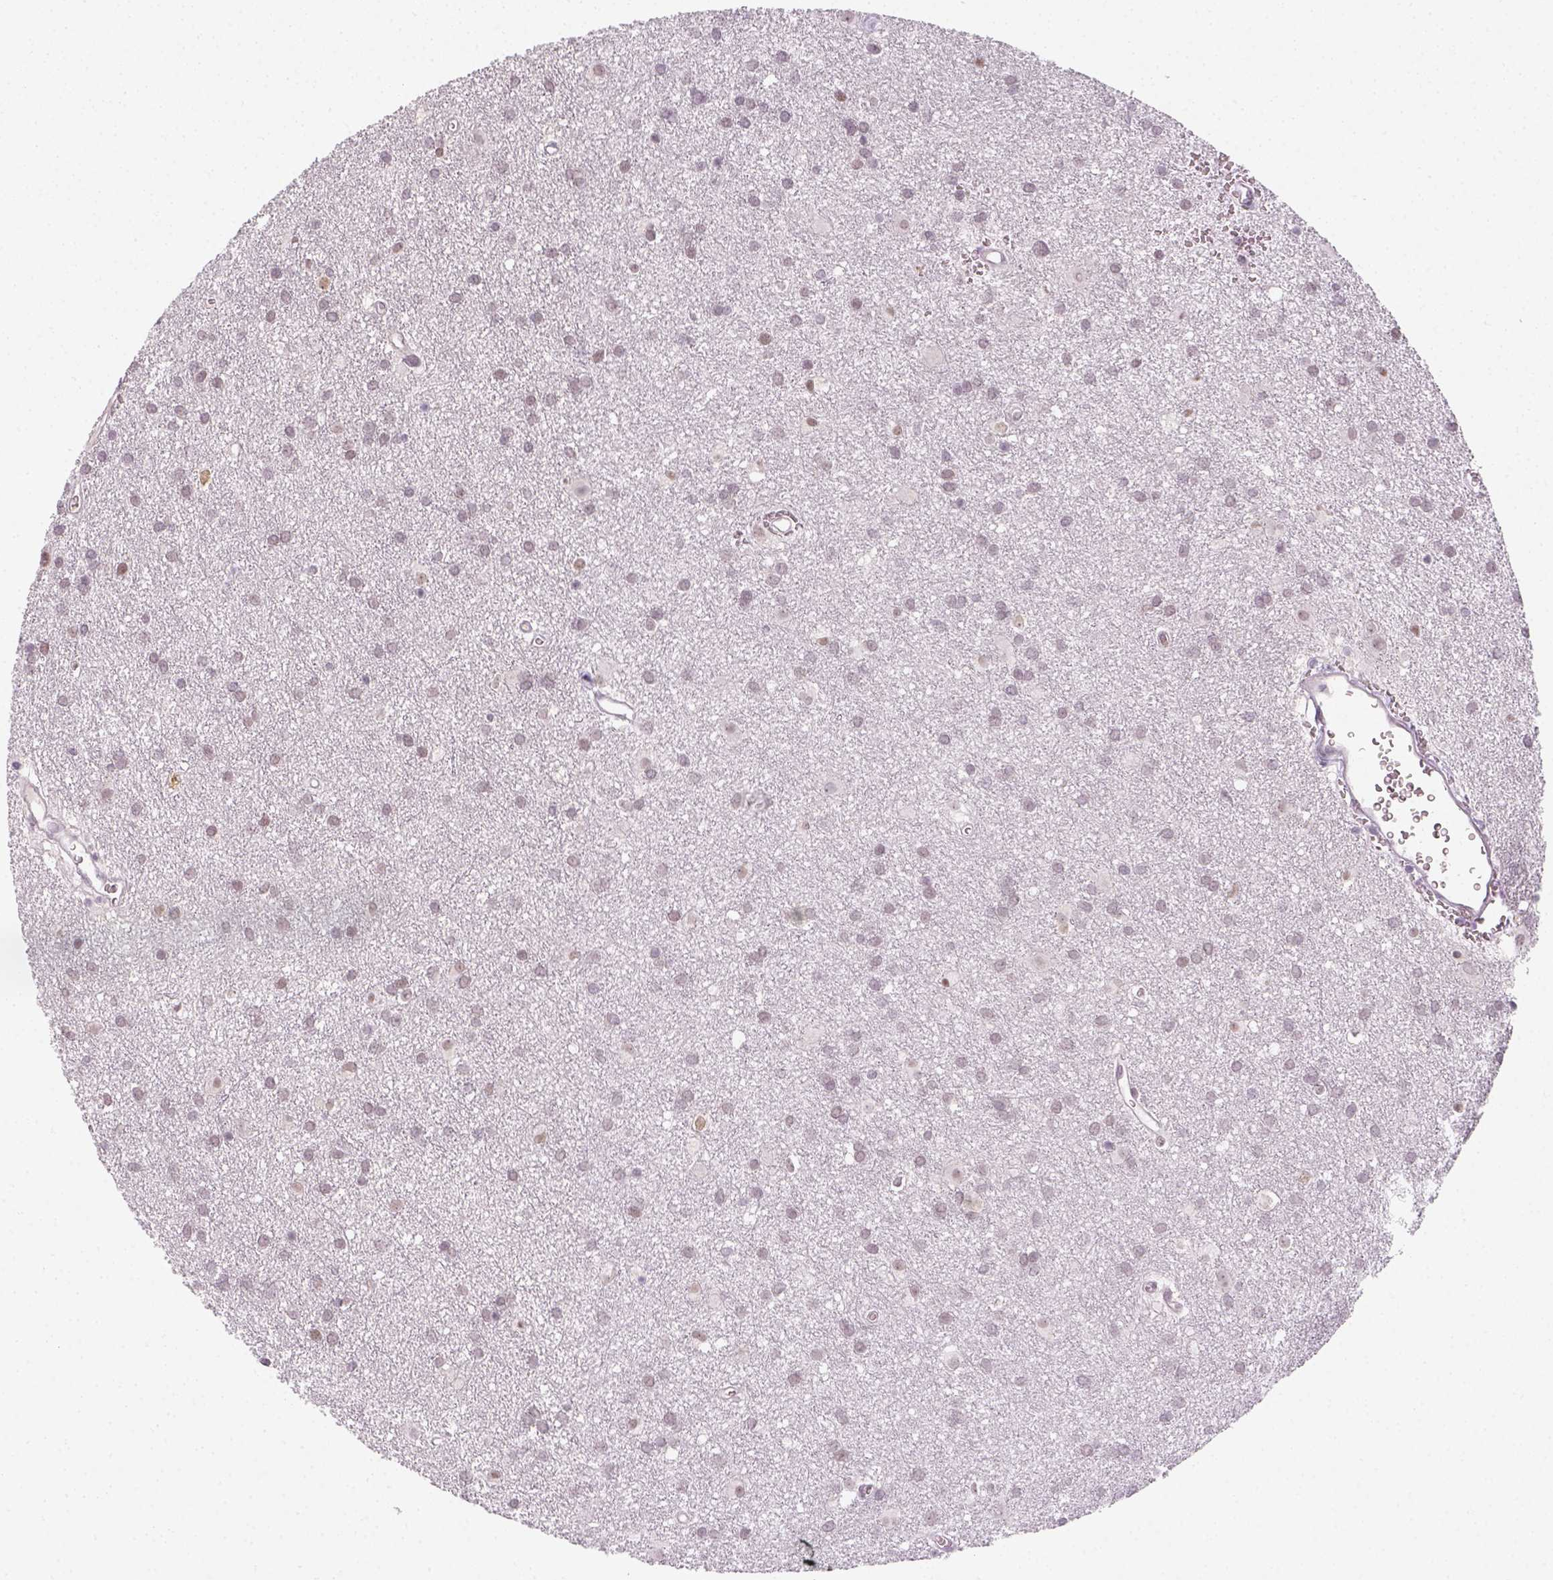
{"staining": {"intensity": "weak", "quantity": "<25%", "location": "nuclear"}, "tissue": "glioma", "cell_type": "Tumor cells", "image_type": "cancer", "snomed": [{"axis": "morphology", "description": "Glioma, malignant, Low grade"}, {"axis": "topography", "description": "Brain"}], "caption": "Tumor cells show no significant positivity in glioma.", "gene": "MAGEB3", "patient": {"sex": "male", "age": 58}}